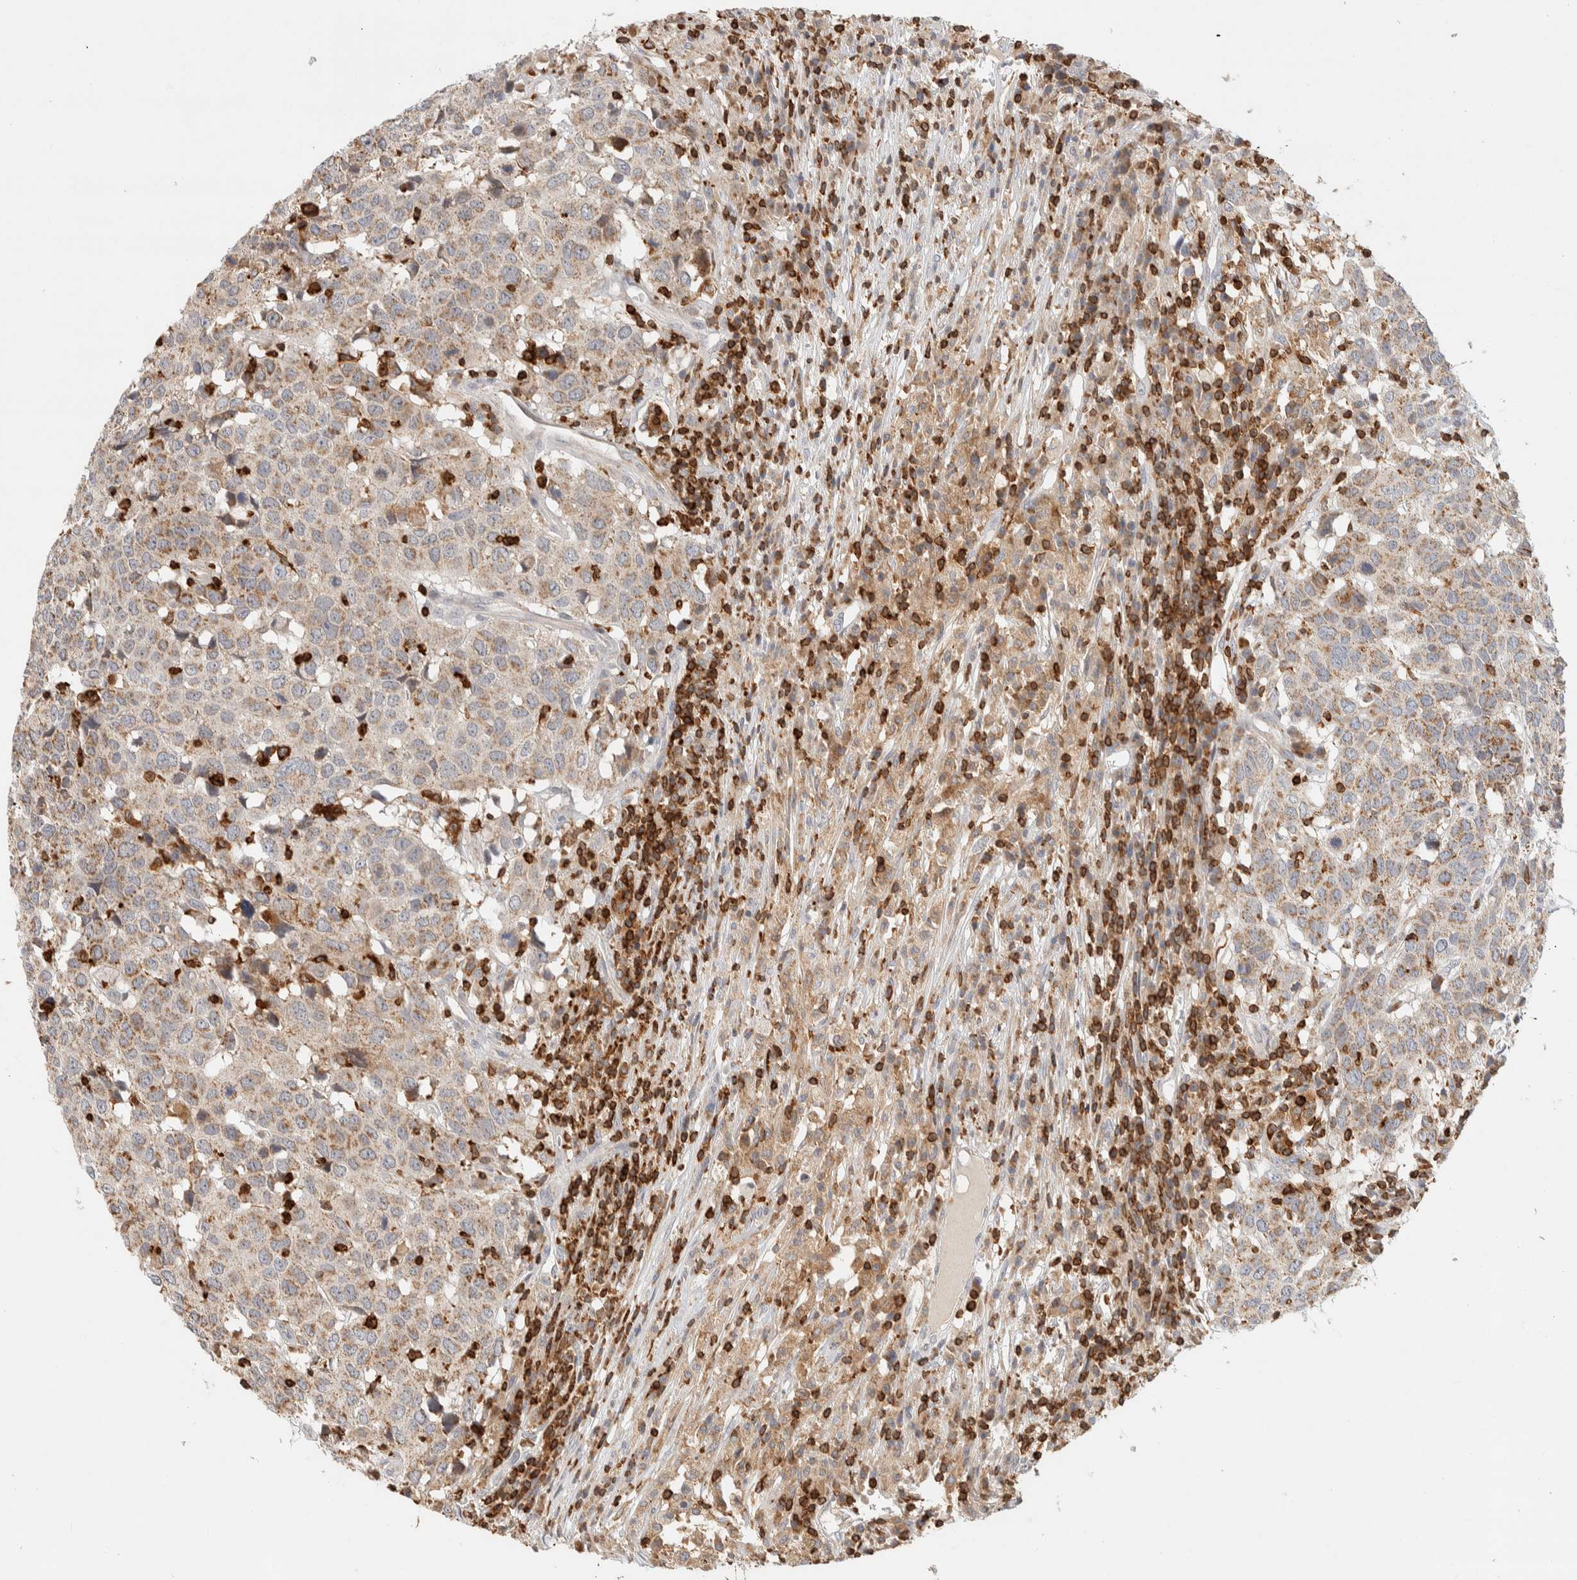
{"staining": {"intensity": "moderate", "quantity": ">75%", "location": "cytoplasmic/membranous"}, "tissue": "head and neck cancer", "cell_type": "Tumor cells", "image_type": "cancer", "snomed": [{"axis": "morphology", "description": "Squamous cell carcinoma, NOS"}, {"axis": "topography", "description": "Head-Neck"}], "caption": "Immunohistochemistry (IHC) staining of head and neck cancer, which shows medium levels of moderate cytoplasmic/membranous expression in about >75% of tumor cells indicating moderate cytoplasmic/membranous protein positivity. The staining was performed using DAB (brown) for protein detection and nuclei were counterstained in hematoxylin (blue).", "gene": "RUNDC1", "patient": {"sex": "male", "age": 66}}